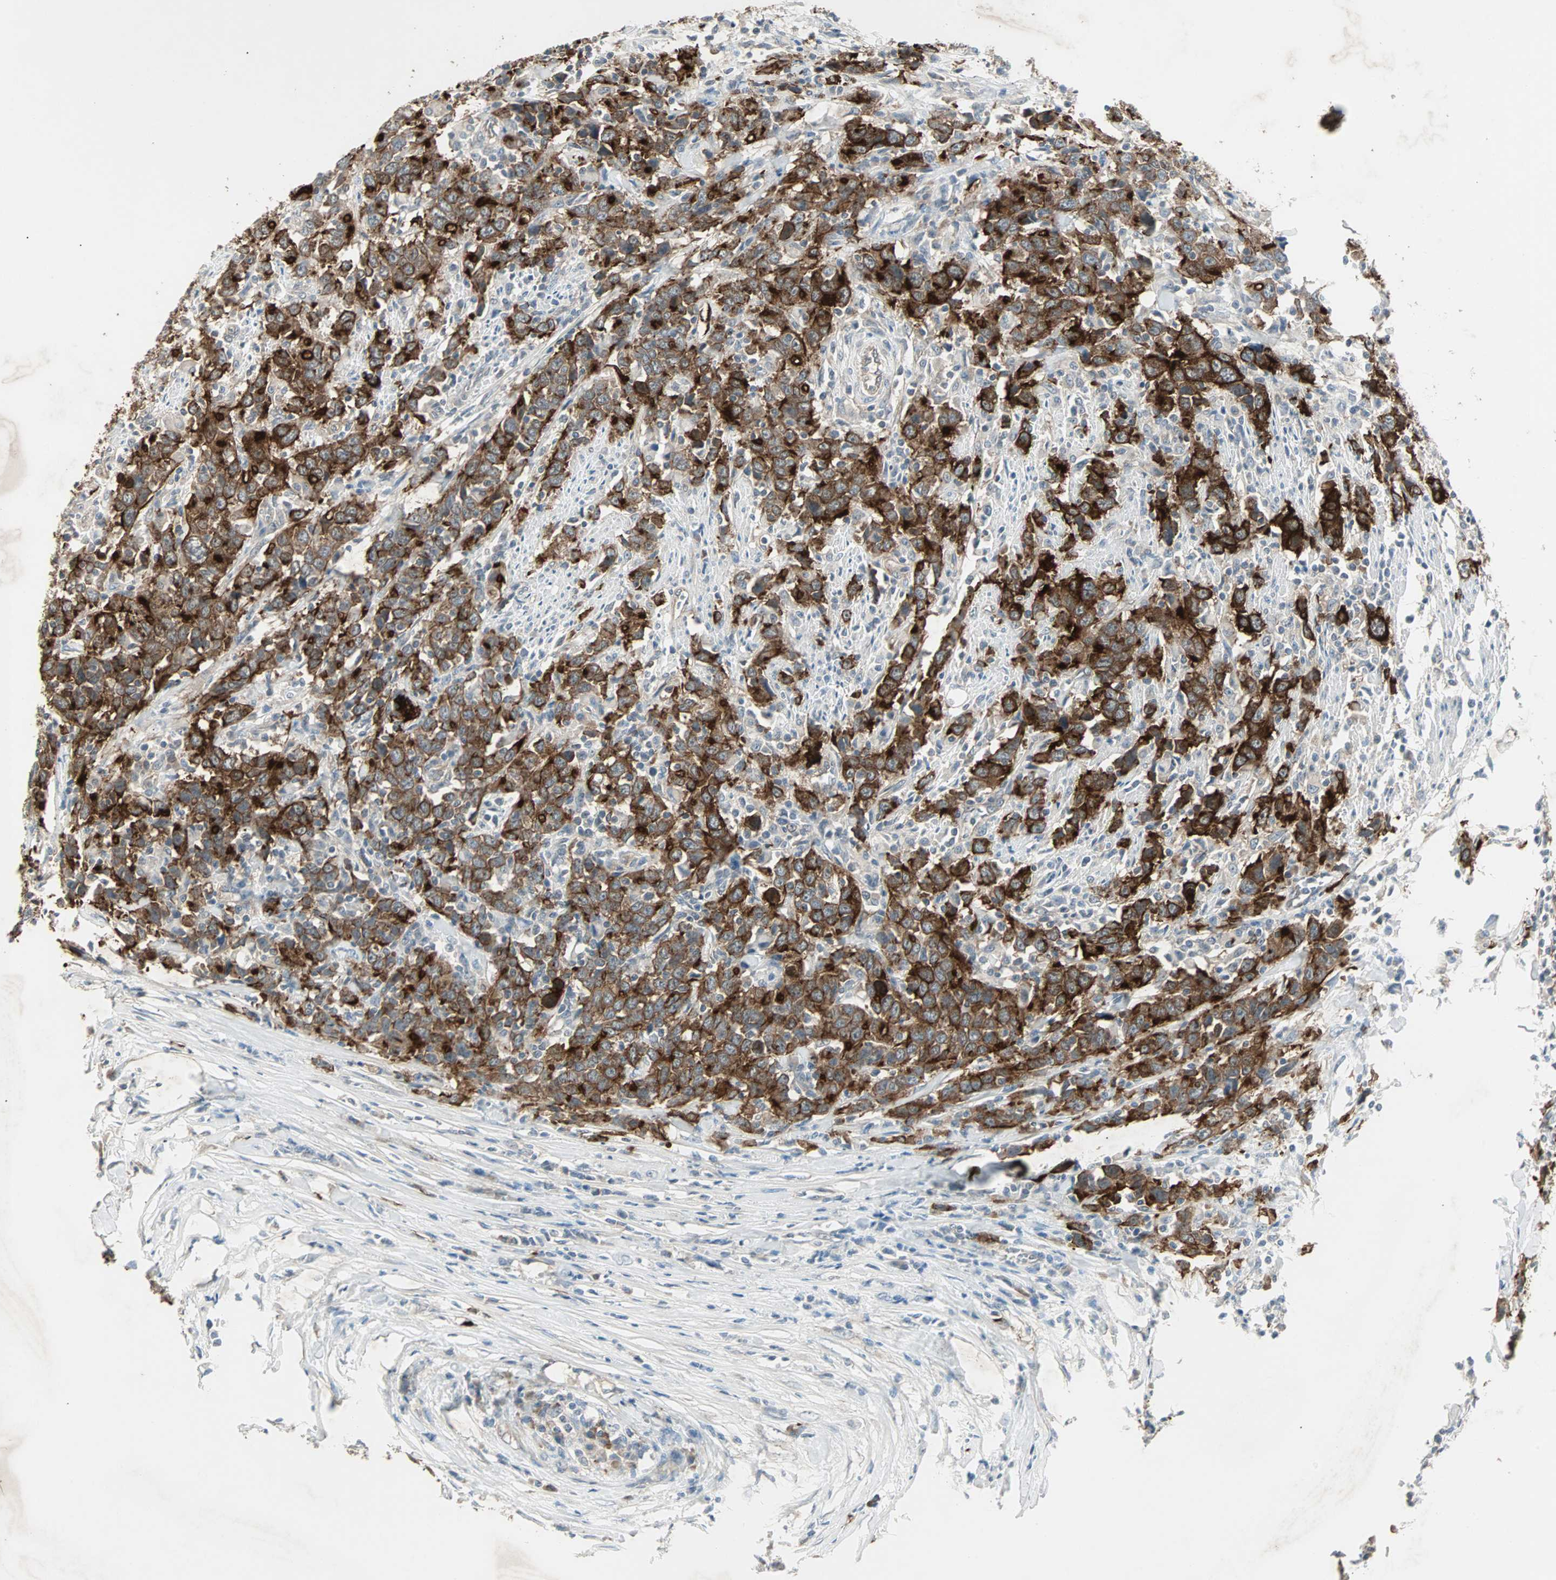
{"staining": {"intensity": "strong", "quantity": ">75%", "location": "cytoplasmic/membranous"}, "tissue": "urothelial cancer", "cell_type": "Tumor cells", "image_type": "cancer", "snomed": [{"axis": "morphology", "description": "Urothelial carcinoma, High grade"}, {"axis": "topography", "description": "Urinary bladder"}], "caption": "Protein expression analysis of urothelial cancer exhibits strong cytoplasmic/membranous positivity in approximately >75% of tumor cells.", "gene": "CMC2", "patient": {"sex": "male", "age": 61}}